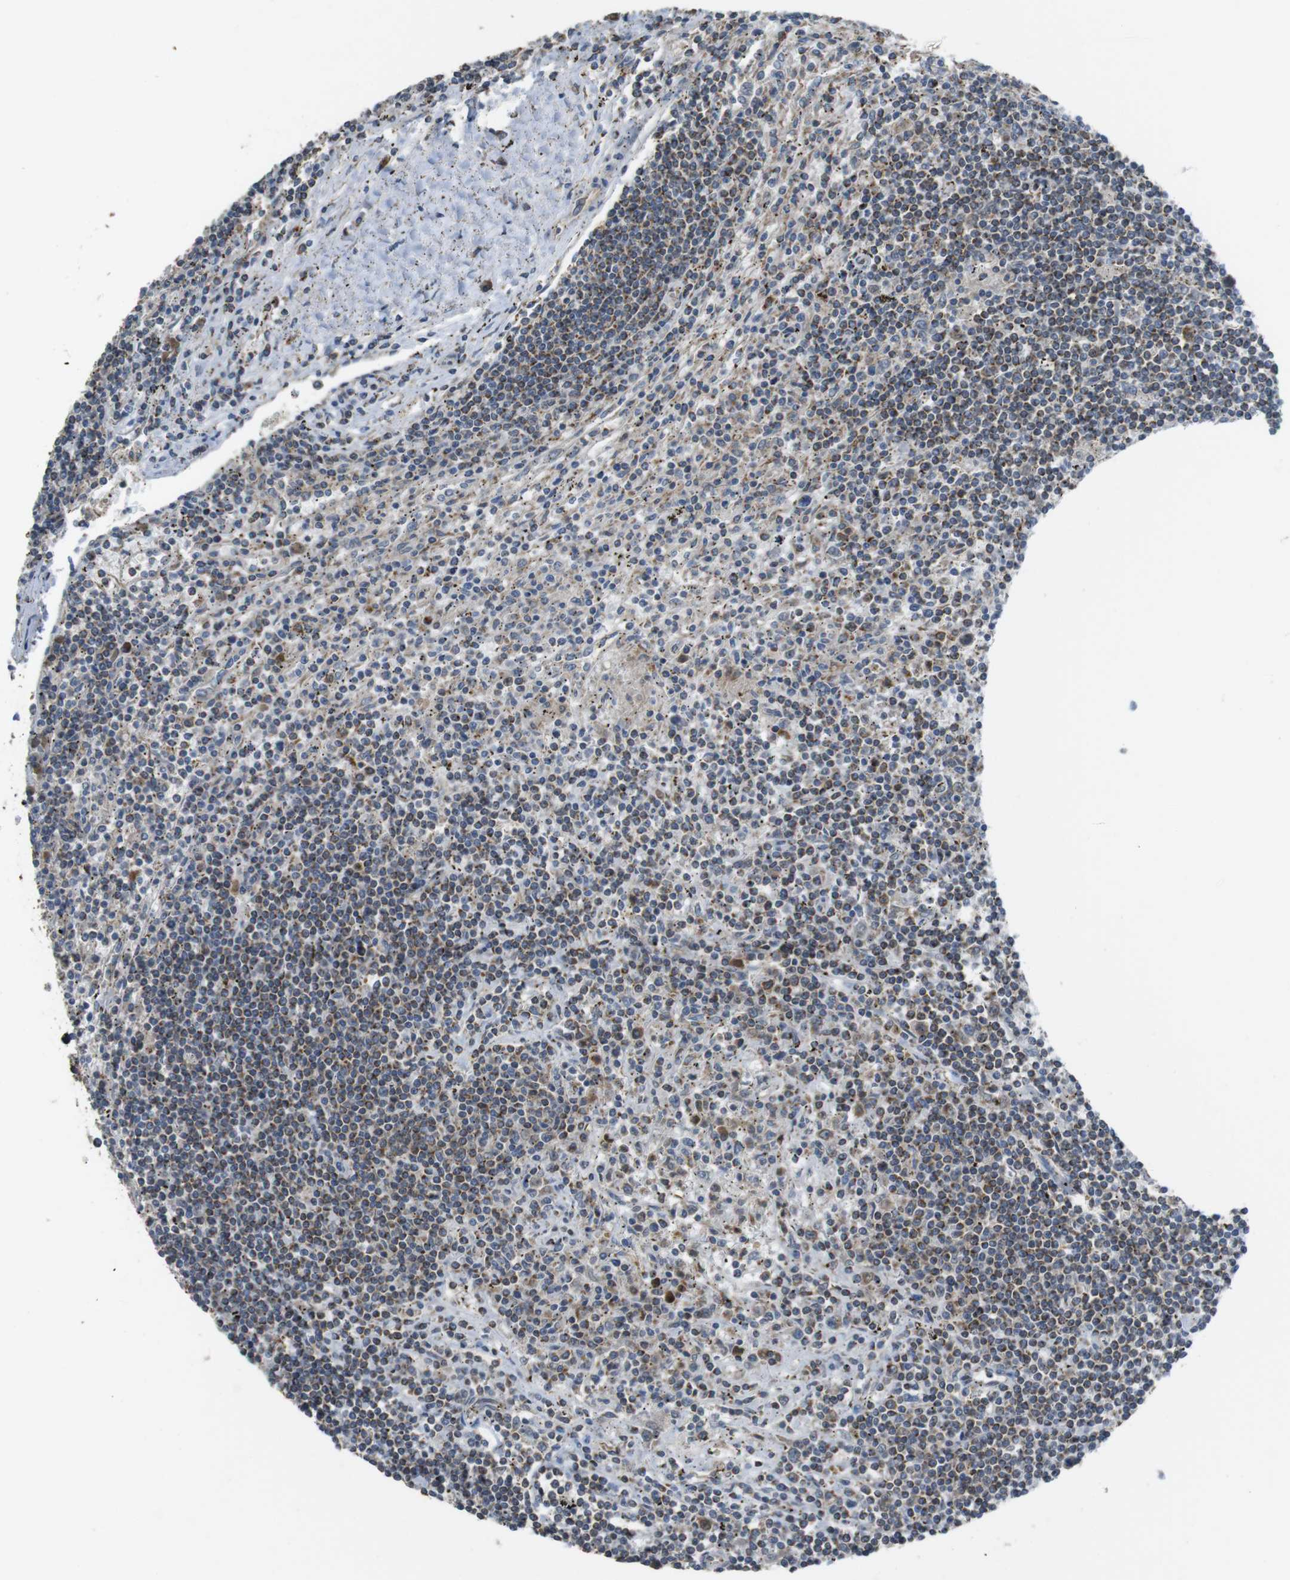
{"staining": {"intensity": "weak", "quantity": "<25%", "location": "cytoplasmic/membranous"}, "tissue": "lymphoma", "cell_type": "Tumor cells", "image_type": "cancer", "snomed": [{"axis": "morphology", "description": "Malignant lymphoma, non-Hodgkin's type, Low grade"}, {"axis": "topography", "description": "Spleen"}], "caption": "Immunohistochemical staining of lymphoma displays no significant positivity in tumor cells.", "gene": "CALHM2", "patient": {"sex": "male", "age": 76}}